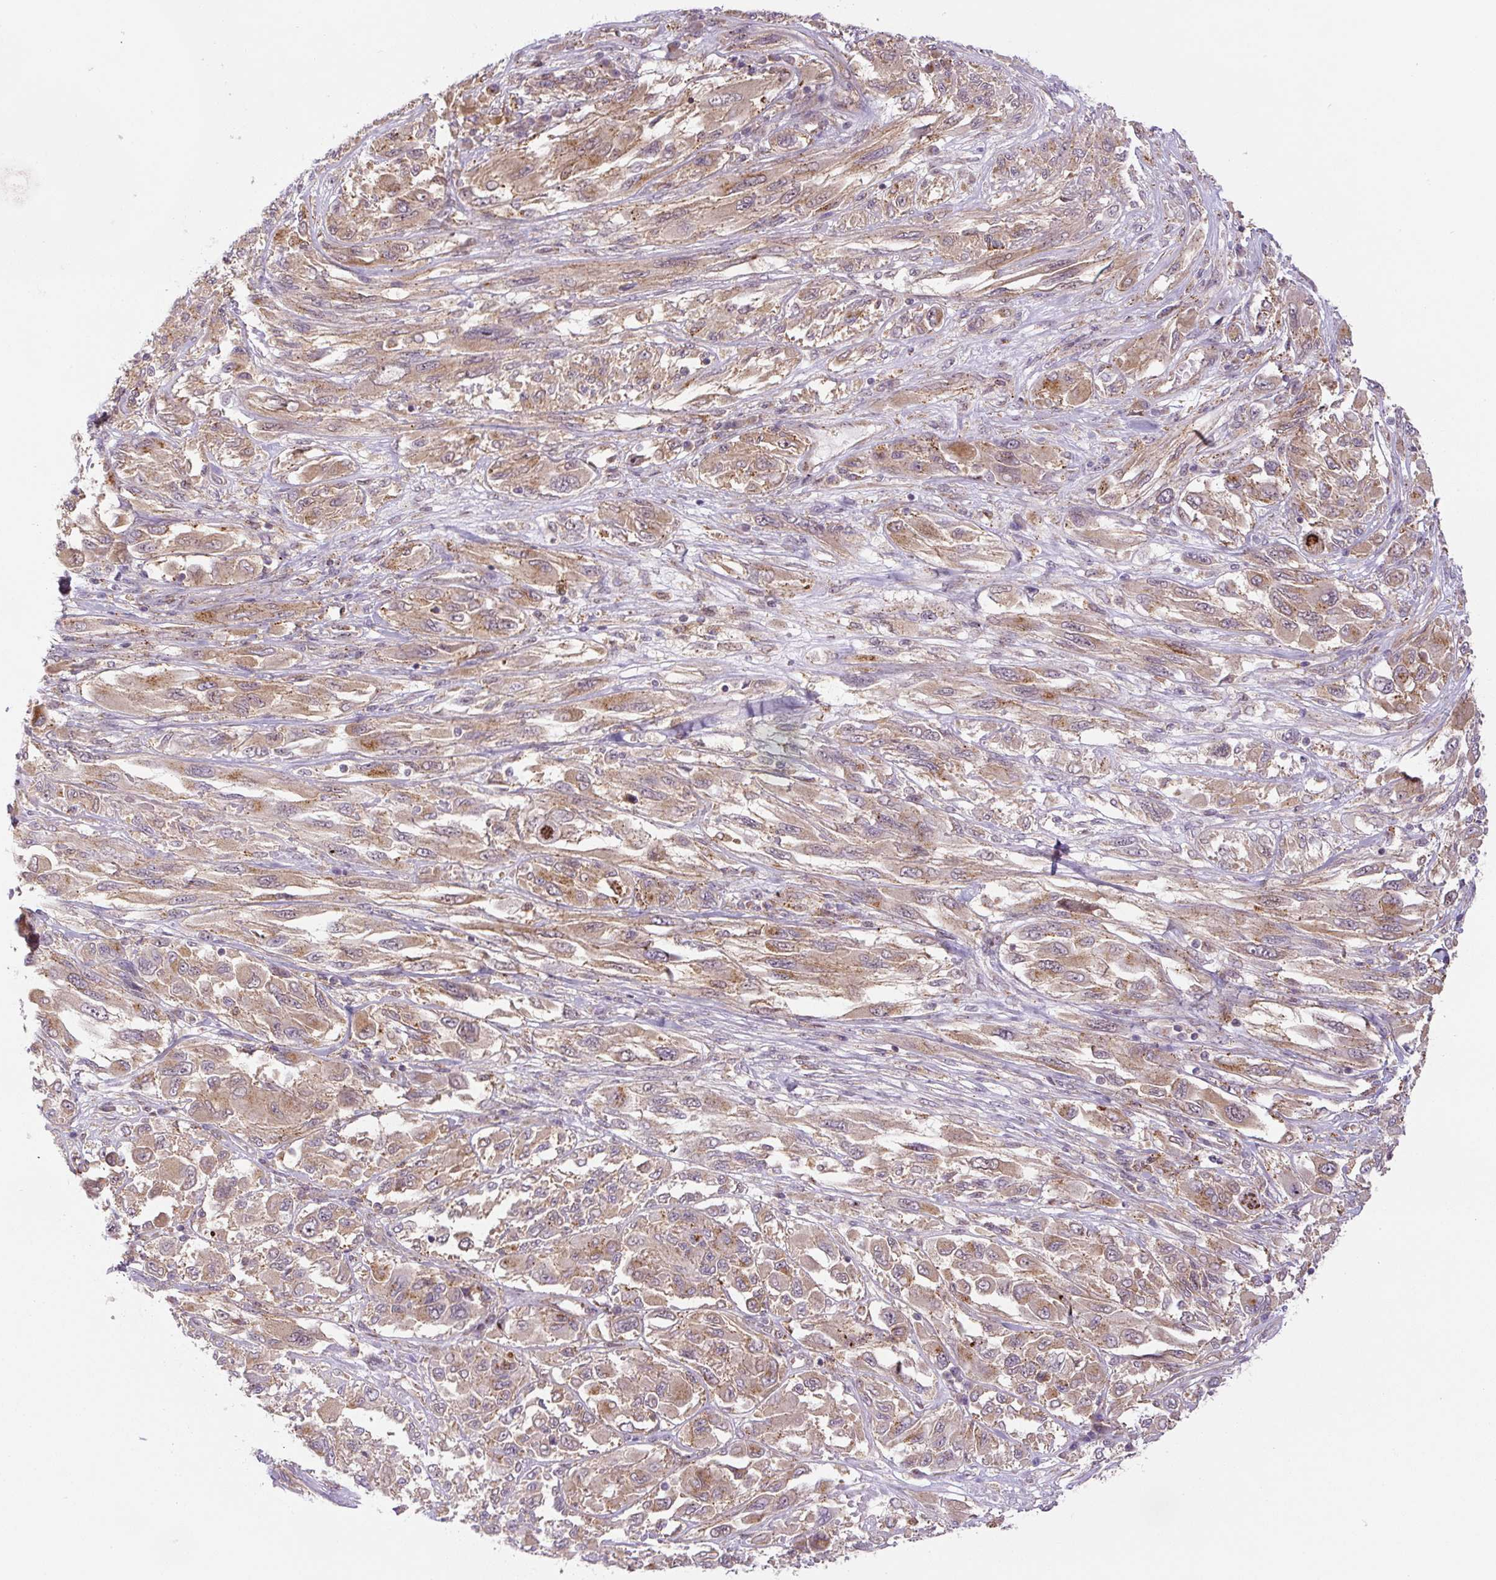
{"staining": {"intensity": "moderate", "quantity": ">75%", "location": "cytoplasmic/membranous"}, "tissue": "melanoma", "cell_type": "Tumor cells", "image_type": "cancer", "snomed": [{"axis": "morphology", "description": "Malignant melanoma, NOS"}, {"axis": "topography", "description": "Skin"}], "caption": "A brown stain shows moderate cytoplasmic/membranous positivity of a protein in malignant melanoma tumor cells.", "gene": "ZSWIM7", "patient": {"sex": "female", "age": 91}}